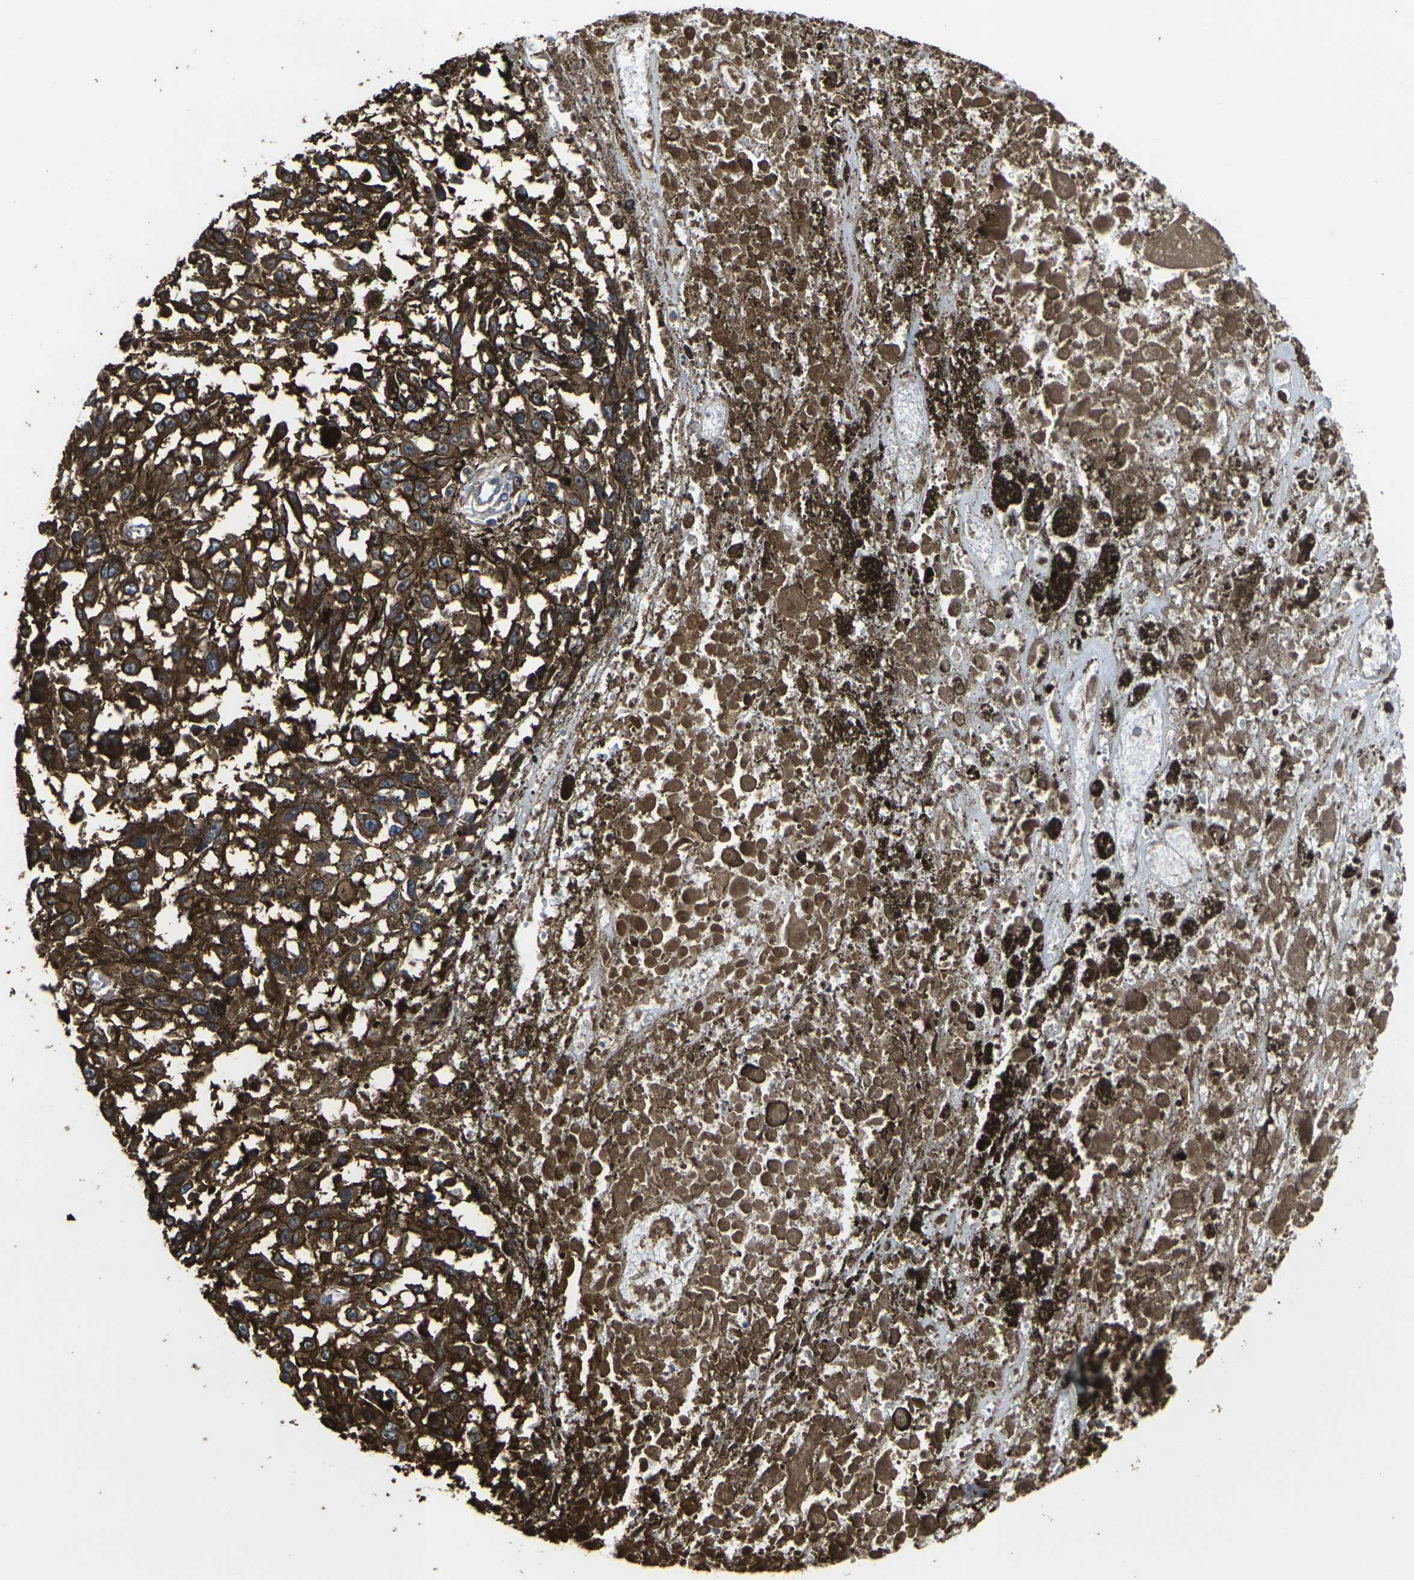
{"staining": {"intensity": "strong", "quantity": ">75%", "location": "cytoplasmic/membranous"}, "tissue": "melanoma", "cell_type": "Tumor cells", "image_type": "cancer", "snomed": [{"axis": "morphology", "description": "Malignant melanoma, Metastatic site"}, {"axis": "topography", "description": "Lymph node"}], "caption": "Malignant melanoma (metastatic site) stained for a protein (brown) shows strong cytoplasmic/membranous positive positivity in approximately >75% of tumor cells.", "gene": "PRKACB", "patient": {"sex": "male", "age": 59}}